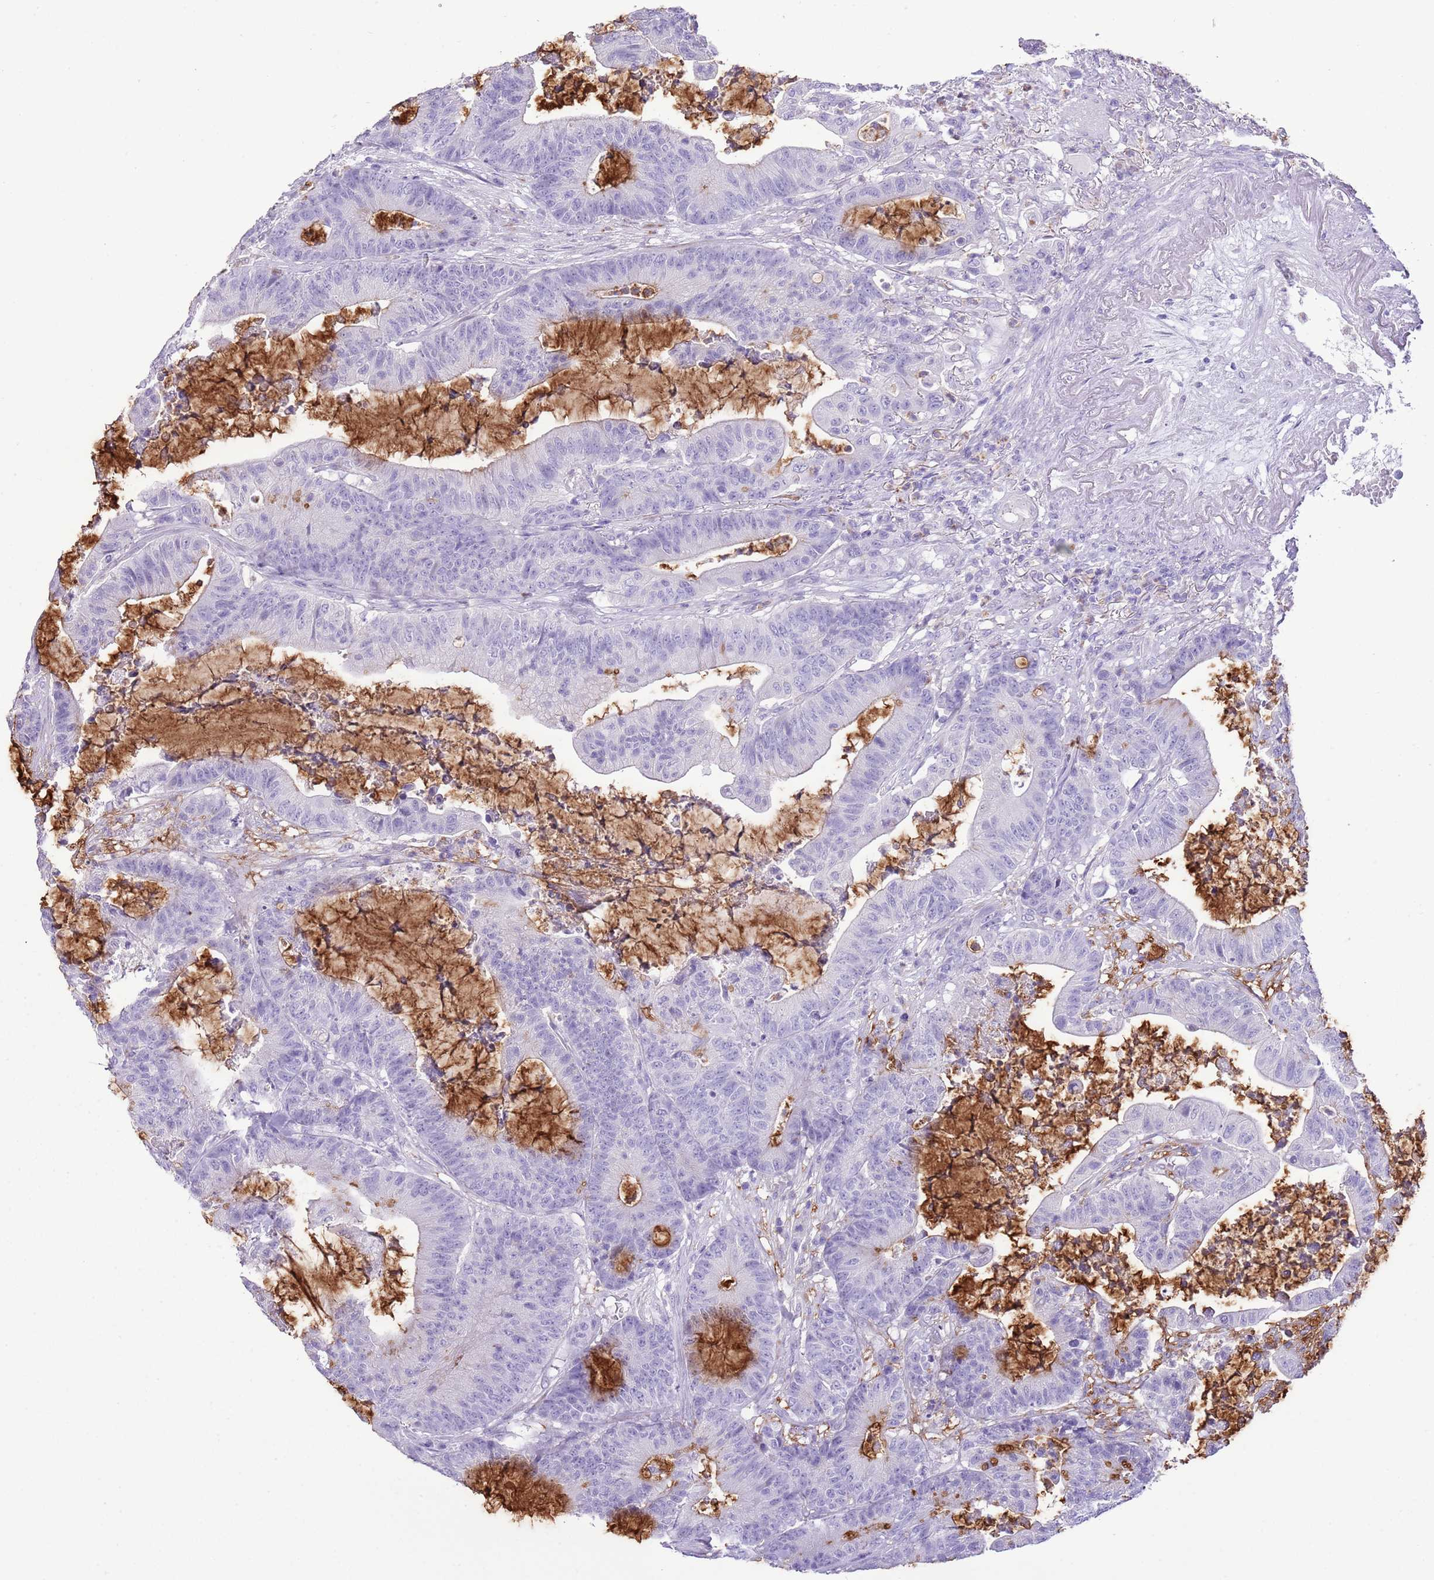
{"staining": {"intensity": "negative", "quantity": "none", "location": "none"}, "tissue": "colorectal cancer", "cell_type": "Tumor cells", "image_type": "cancer", "snomed": [{"axis": "morphology", "description": "Adenocarcinoma, NOS"}, {"axis": "topography", "description": "Colon"}], "caption": "Tumor cells are negative for protein expression in human colorectal cancer. Brightfield microscopy of IHC stained with DAB (brown) and hematoxylin (blue), captured at high magnification.", "gene": "OR2Z1", "patient": {"sex": "female", "age": 84}}